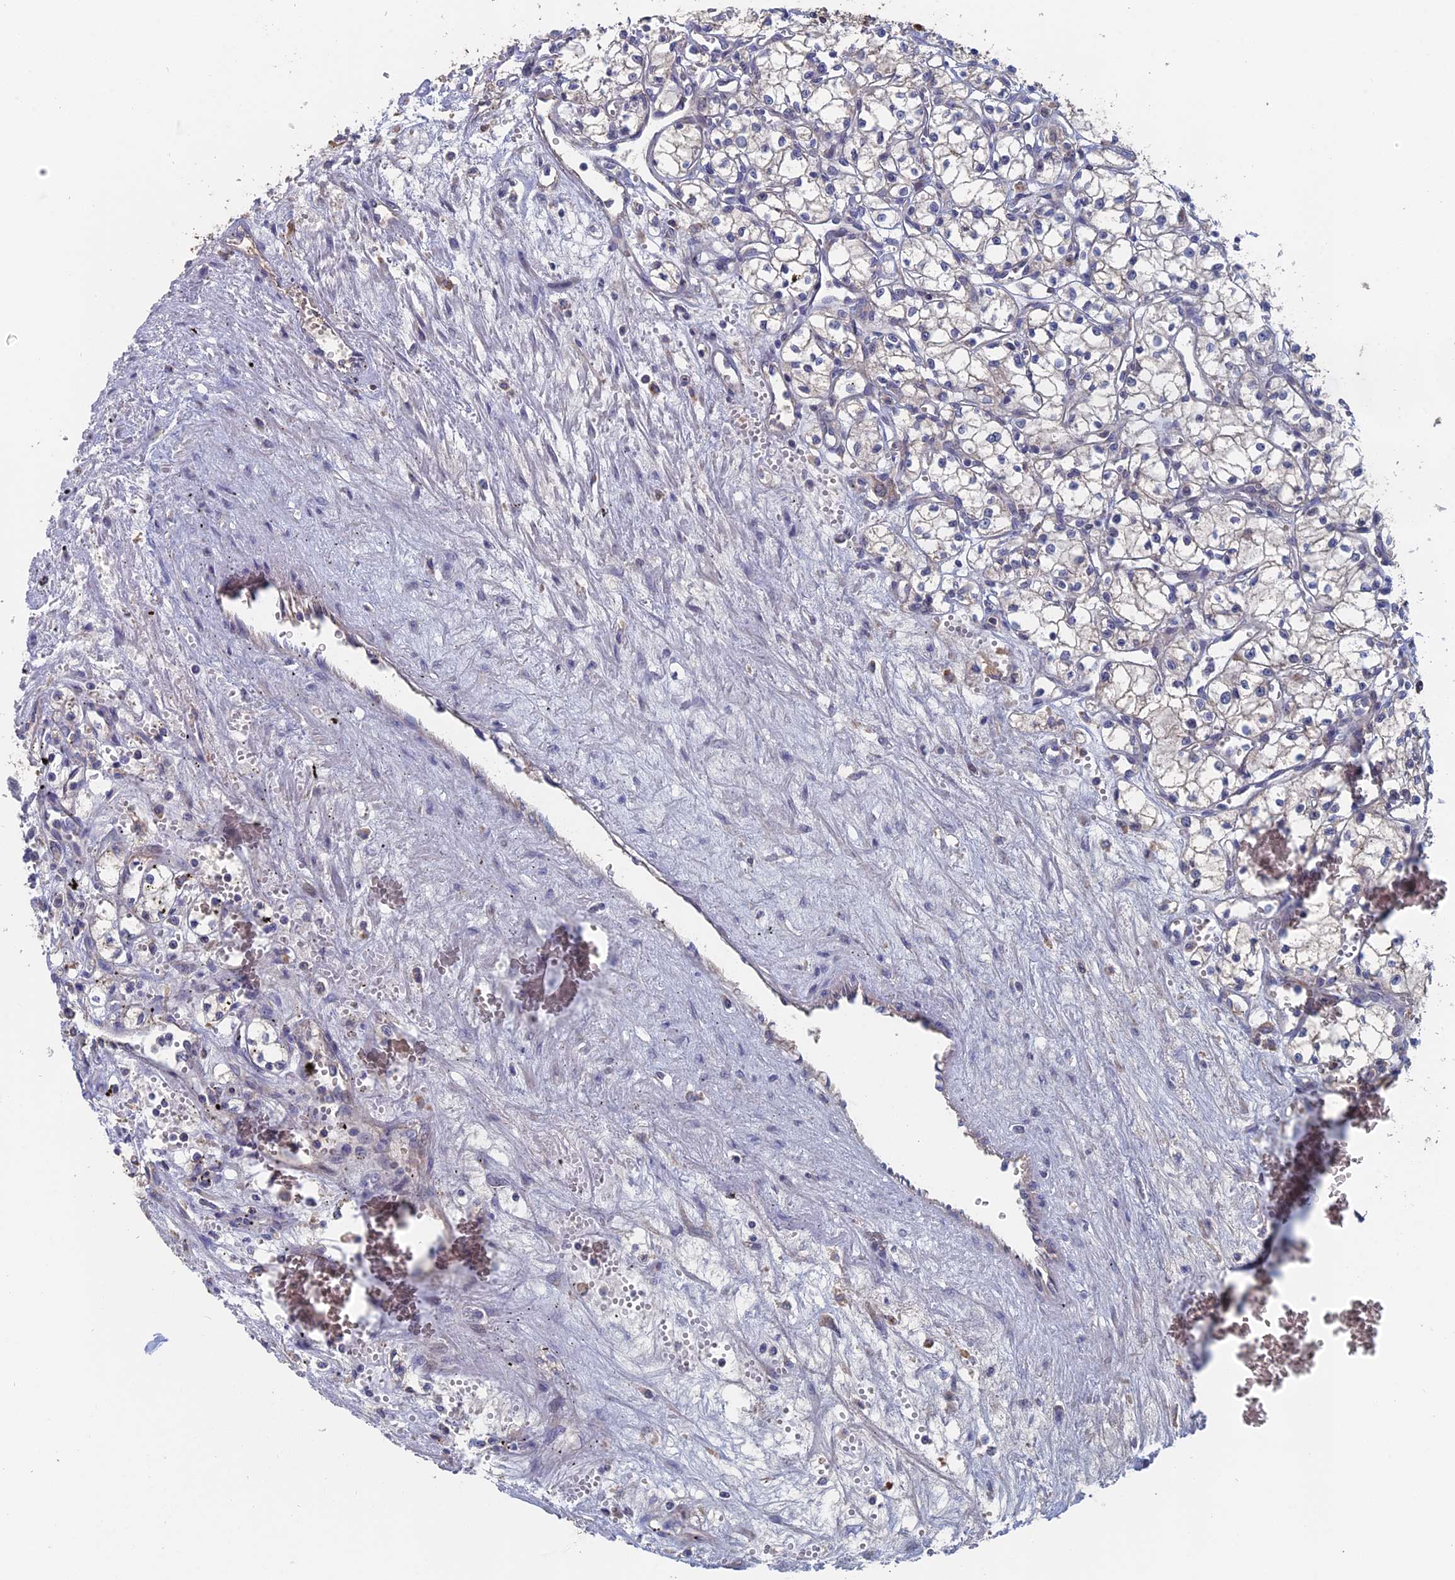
{"staining": {"intensity": "negative", "quantity": "none", "location": "none"}, "tissue": "renal cancer", "cell_type": "Tumor cells", "image_type": "cancer", "snomed": [{"axis": "morphology", "description": "Adenocarcinoma, NOS"}, {"axis": "topography", "description": "Kidney"}], "caption": "Human renal cancer (adenocarcinoma) stained for a protein using immunohistochemistry shows no expression in tumor cells.", "gene": "SLC33A1", "patient": {"sex": "male", "age": 59}}